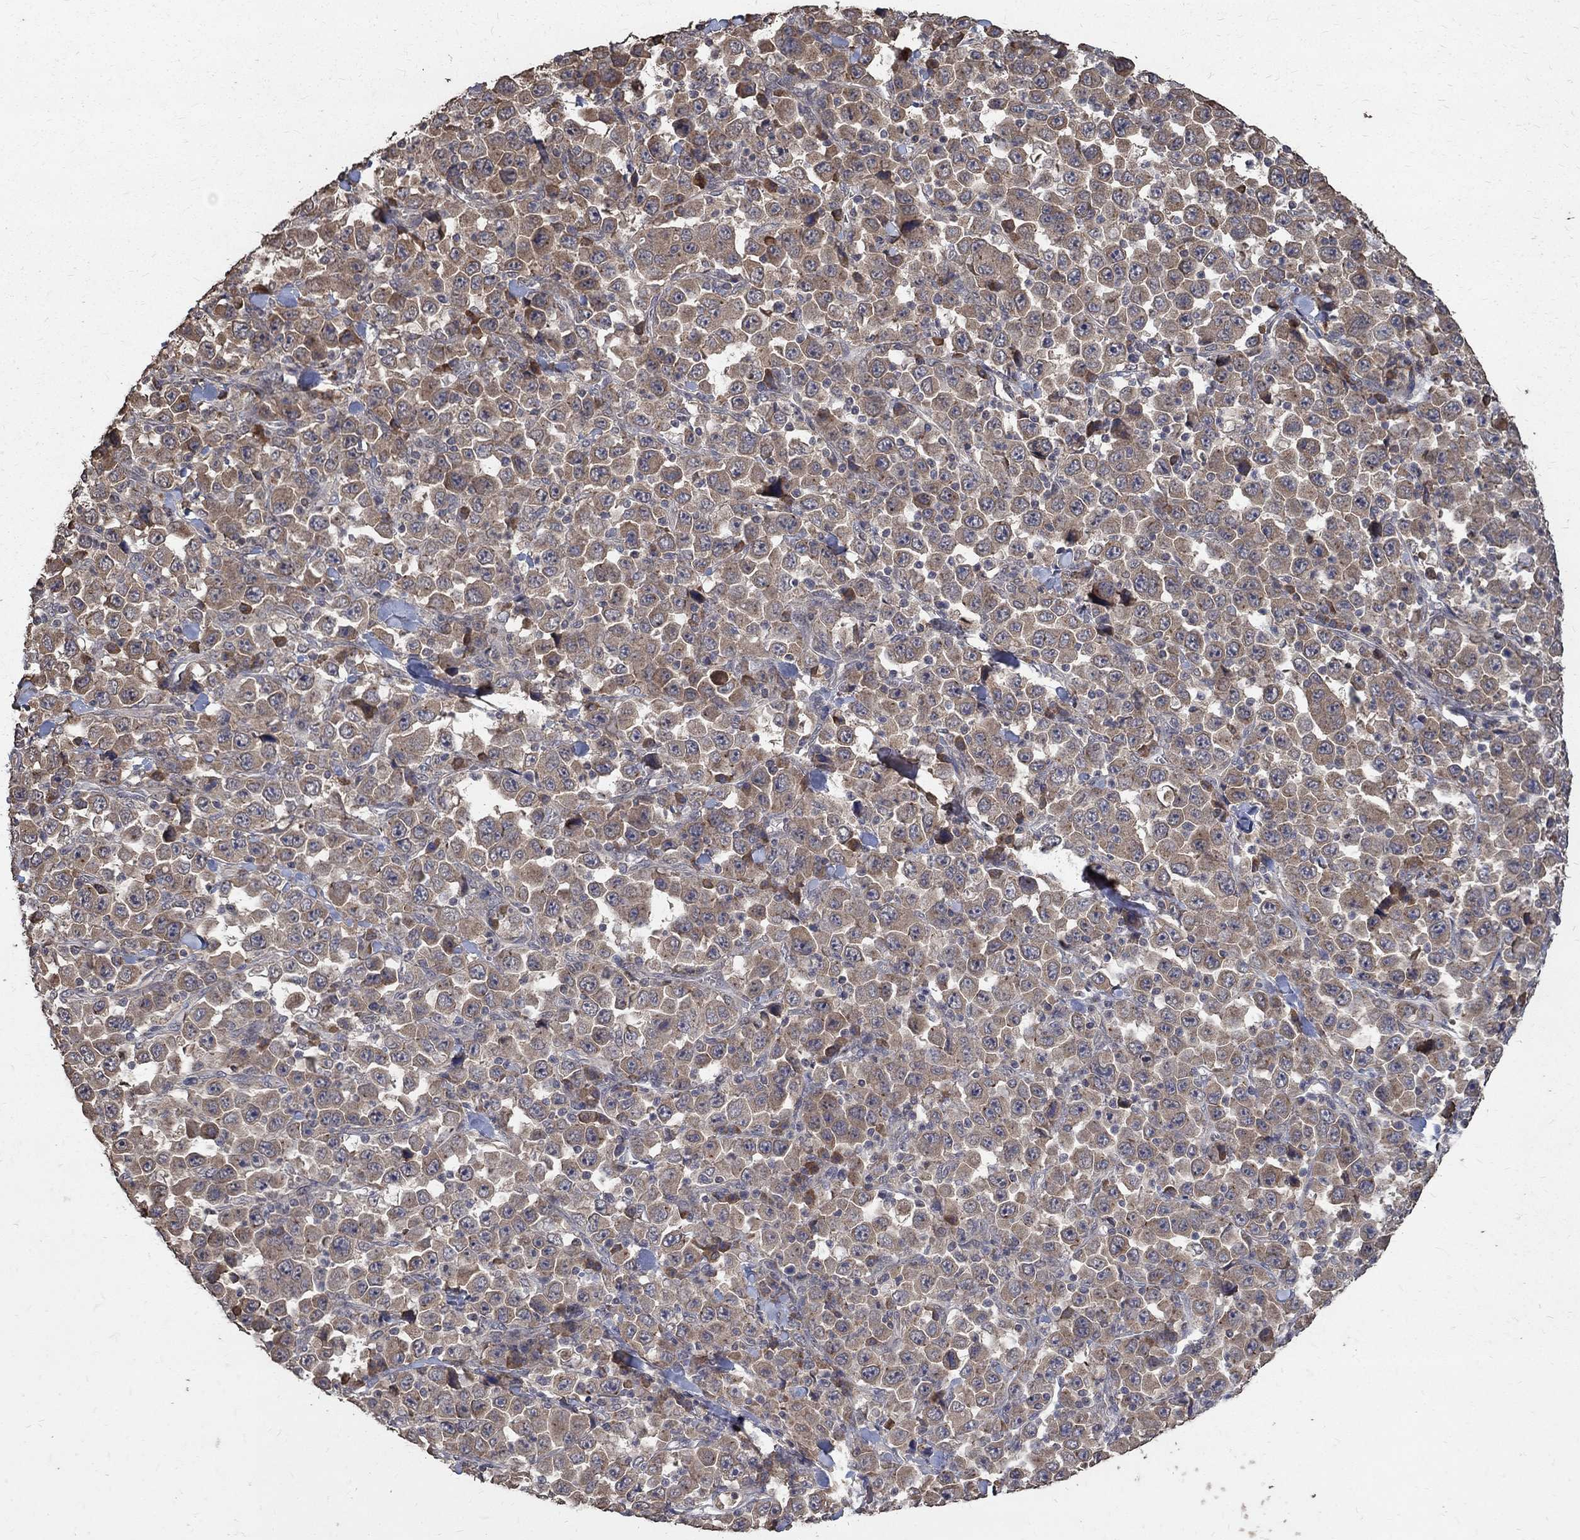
{"staining": {"intensity": "weak", "quantity": ">75%", "location": "cytoplasmic/membranous"}, "tissue": "stomach cancer", "cell_type": "Tumor cells", "image_type": "cancer", "snomed": [{"axis": "morphology", "description": "Normal tissue, NOS"}, {"axis": "morphology", "description": "Adenocarcinoma, NOS"}, {"axis": "topography", "description": "Stomach, upper"}, {"axis": "topography", "description": "Stomach"}], "caption": "Protein expression analysis of stomach cancer (adenocarcinoma) reveals weak cytoplasmic/membranous expression in approximately >75% of tumor cells. (brown staining indicates protein expression, while blue staining denotes nuclei).", "gene": "C17orf75", "patient": {"sex": "male", "age": 59}}